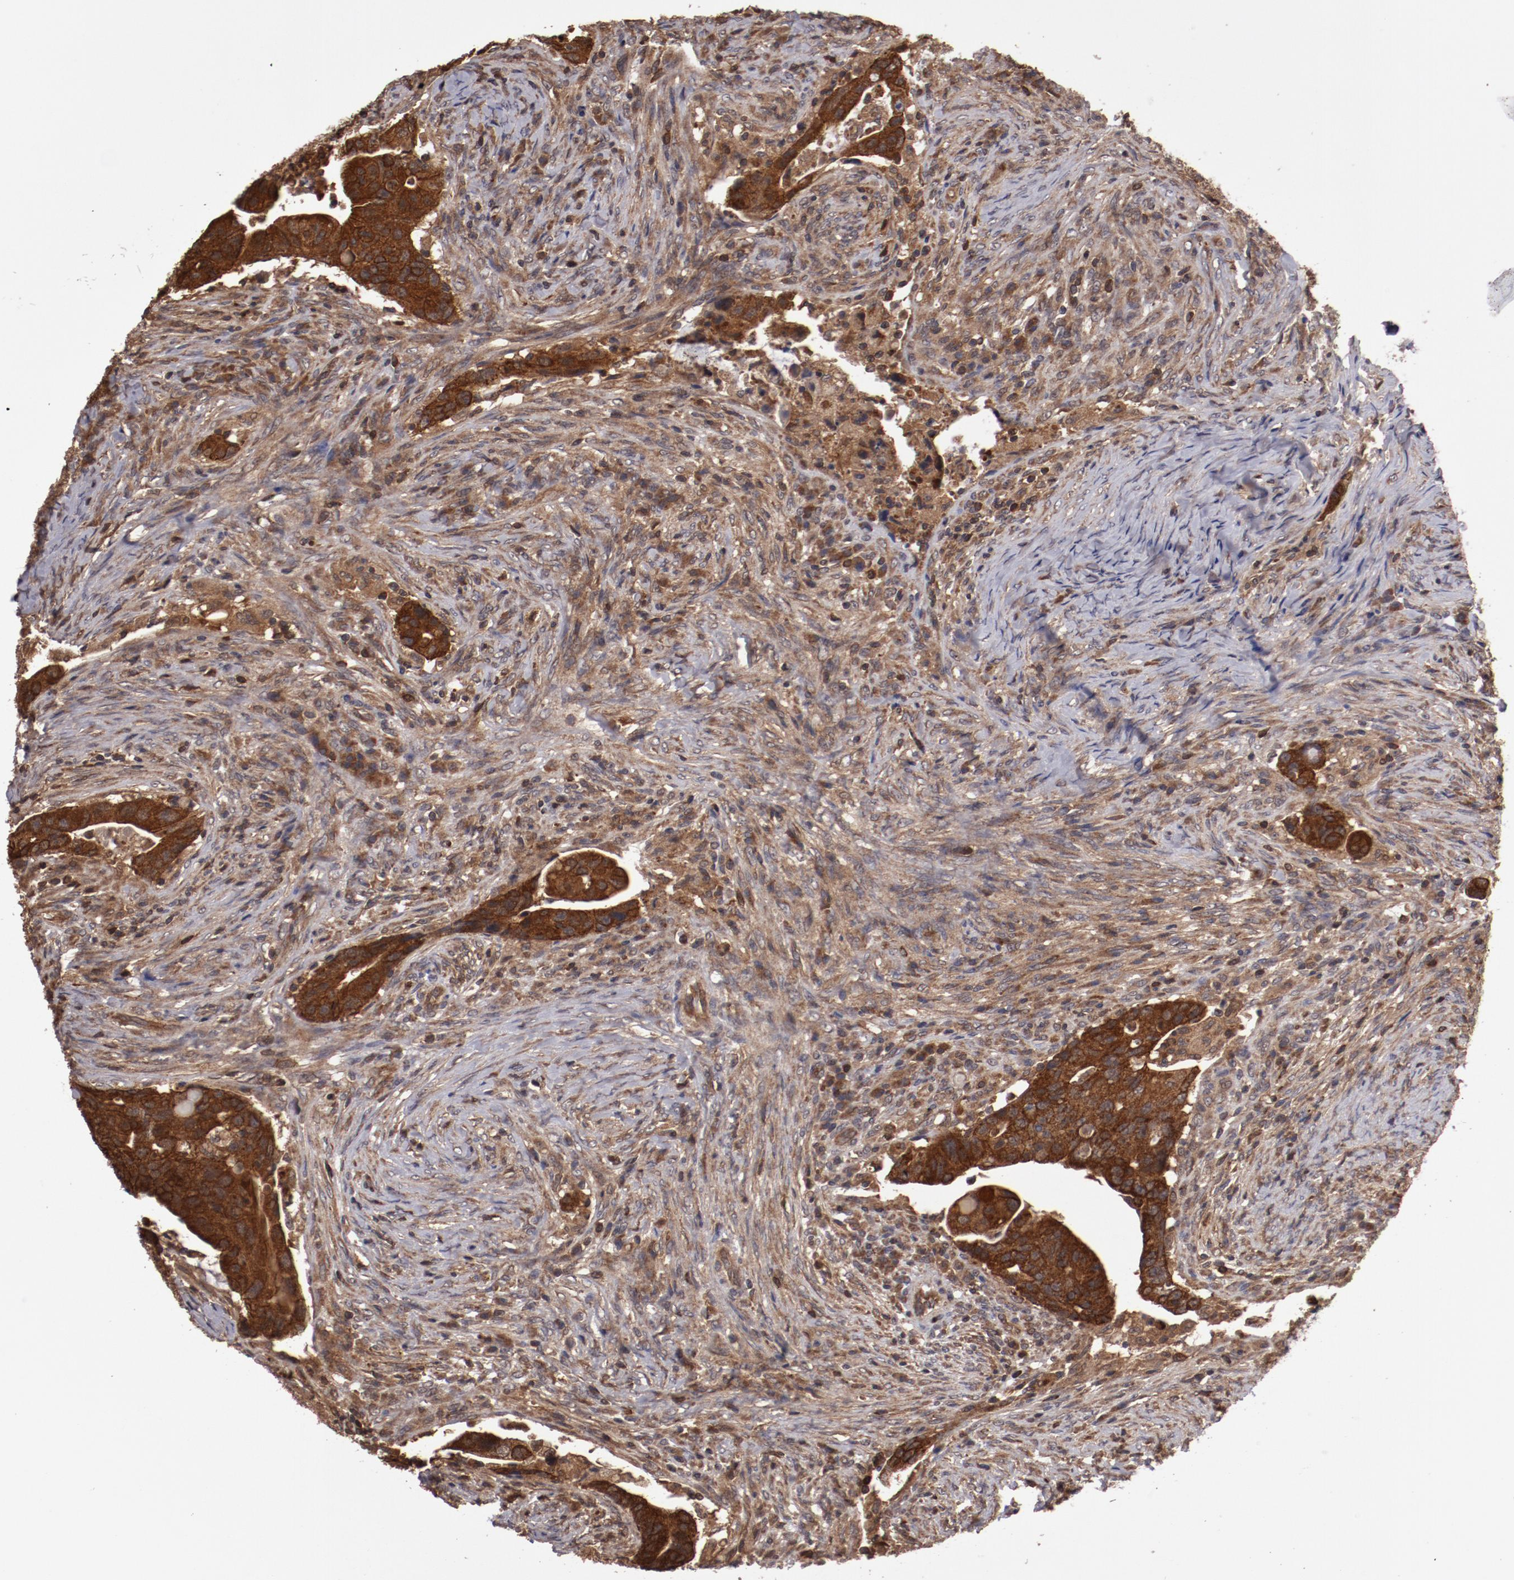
{"staining": {"intensity": "strong", "quantity": ">75%", "location": "cytoplasmic/membranous"}, "tissue": "colorectal cancer", "cell_type": "Tumor cells", "image_type": "cancer", "snomed": [{"axis": "morphology", "description": "Adenocarcinoma, NOS"}, {"axis": "topography", "description": "Rectum"}], "caption": "DAB (3,3'-diaminobenzidine) immunohistochemical staining of human colorectal cancer exhibits strong cytoplasmic/membranous protein staining in approximately >75% of tumor cells. The protein of interest is shown in brown color, while the nuclei are stained blue.", "gene": "RPS6KA6", "patient": {"sex": "female", "age": 71}}